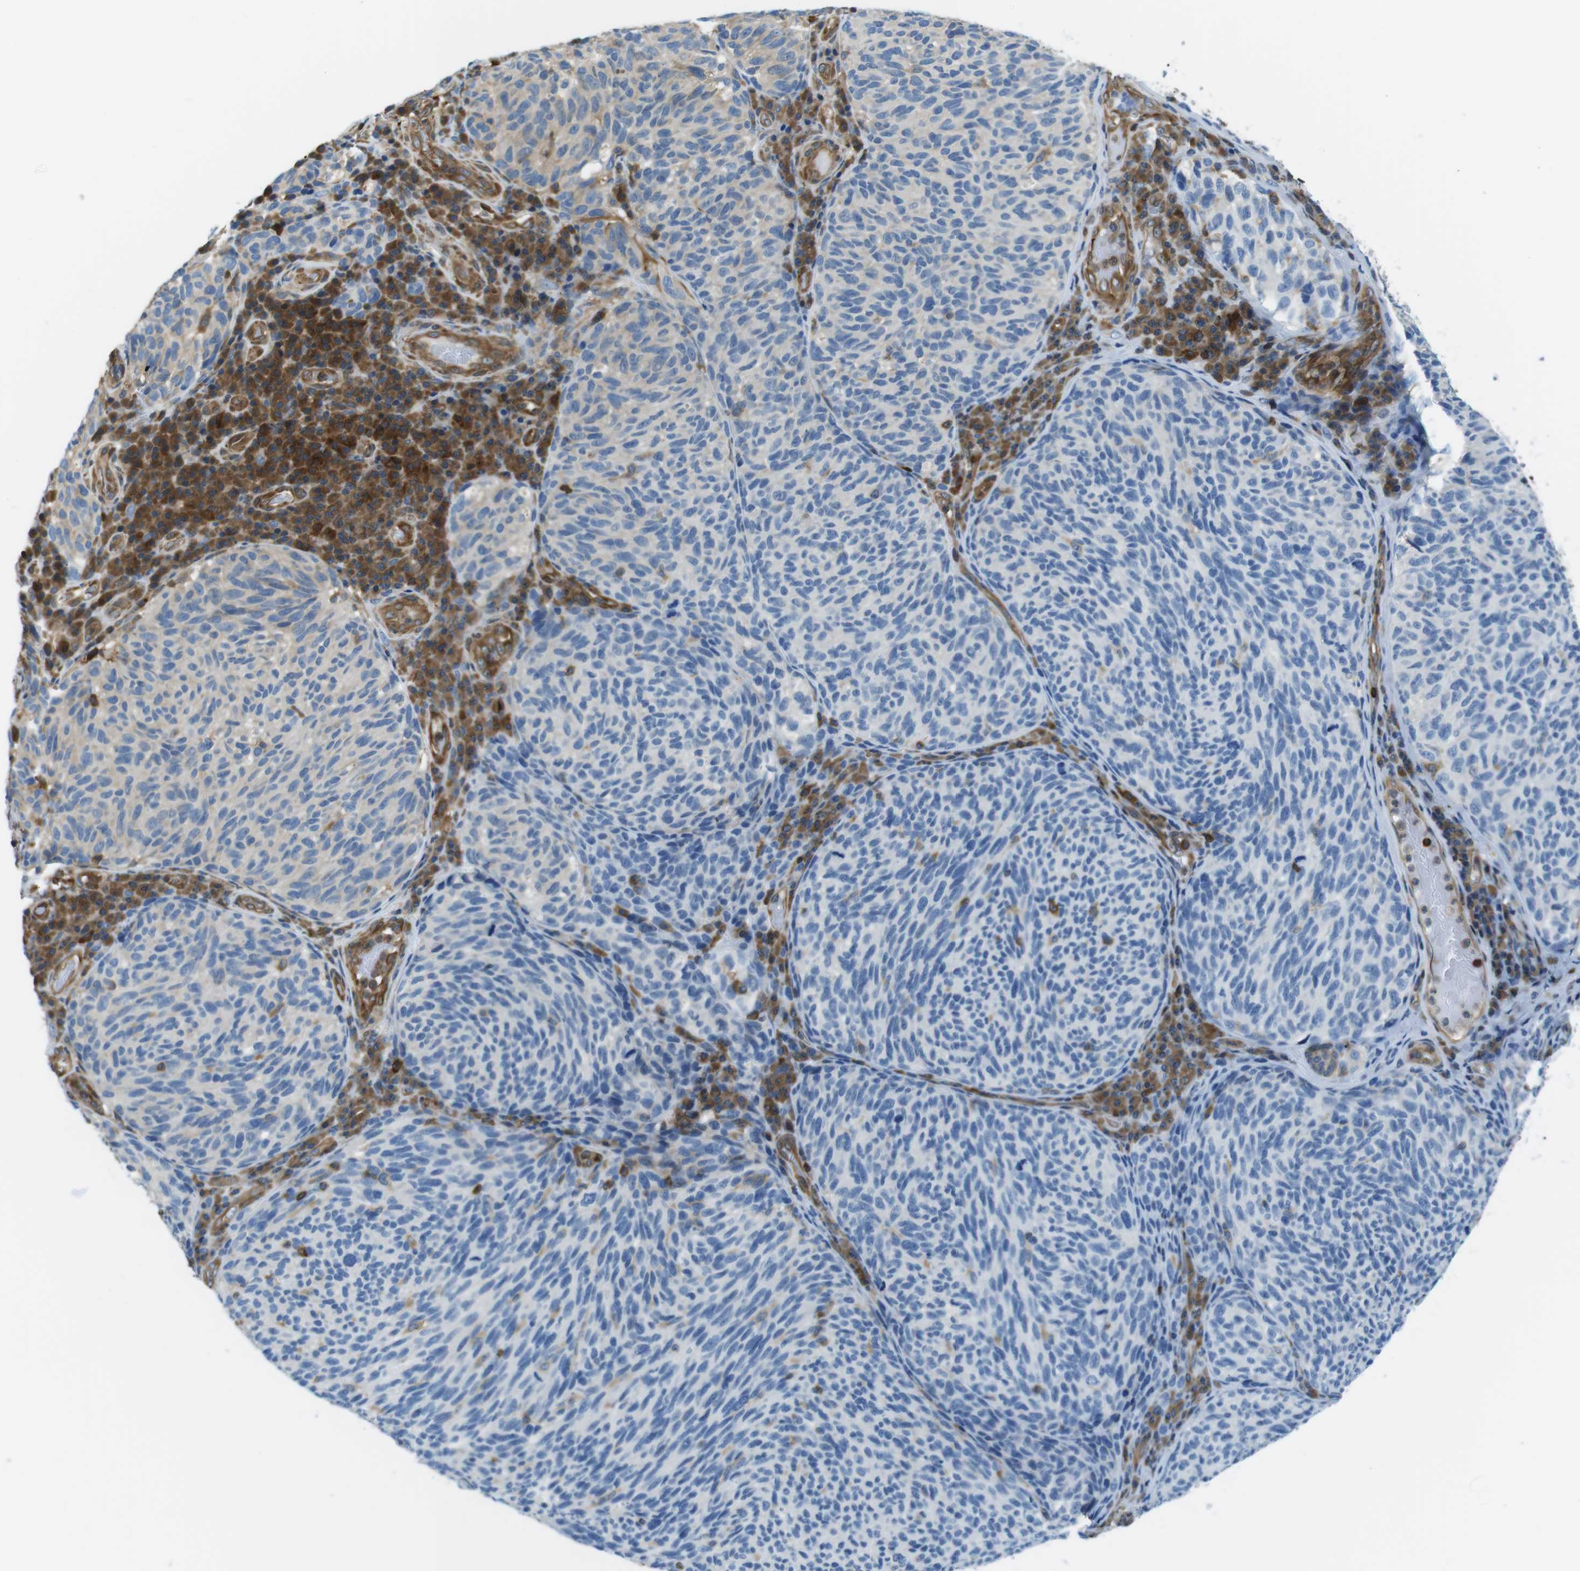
{"staining": {"intensity": "weak", "quantity": "<25%", "location": "cytoplasmic/membranous"}, "tissue": "melanoma", "cell_type": "Tumor cells", "image_type": "cancer", "snomed": [{"axis": "morphology", "description": "Malignant melanoma, NOS"}, {"axis": "topography", "description": "Skin"}], "caption": "Tumor cells are negative for protein expression in human melanoma.", "gene": "TES", "patient": {"sex": "female", "age": 73}}